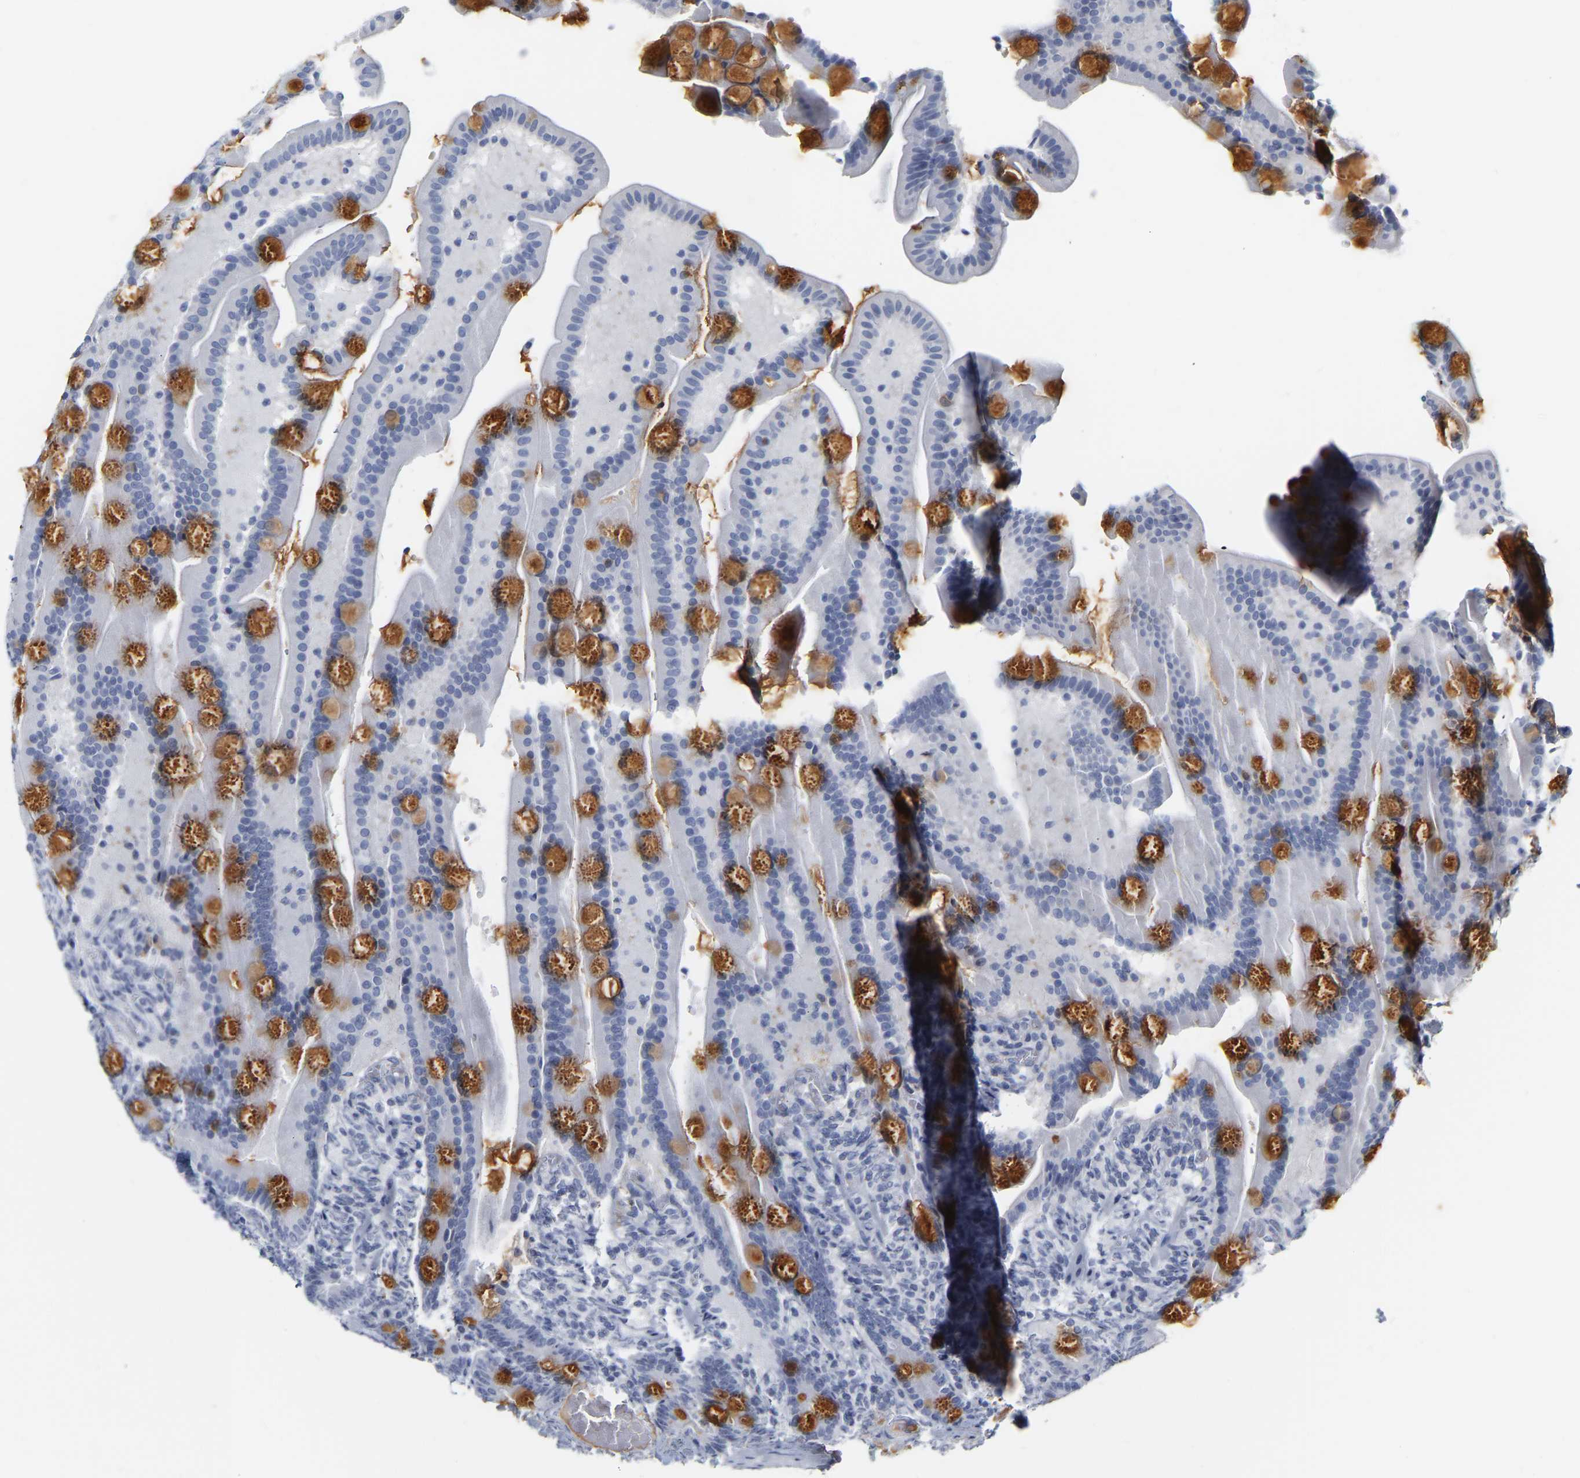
{"staining": {"intensity": "strong", "quantity": "<25%", "location": "cytoplasmic/membranous"}, "tissue": "duodenum", "cell_type": "Glandular cells", "image_type": "normal", "snomed": [{"axis": "morphology", "description": "Normal tissue, NOS"}, {"axis": "topography", "description": "Duodenum"}], "caption": "IHC photomicrograph of normal duodenum stained for a protein (brown), which shows medium levels of strong cytoplasmic/membranous expression in about <25% of glandular cells.", "gene": "GNAS", "patient": {"sex": "male", "age": 54}}